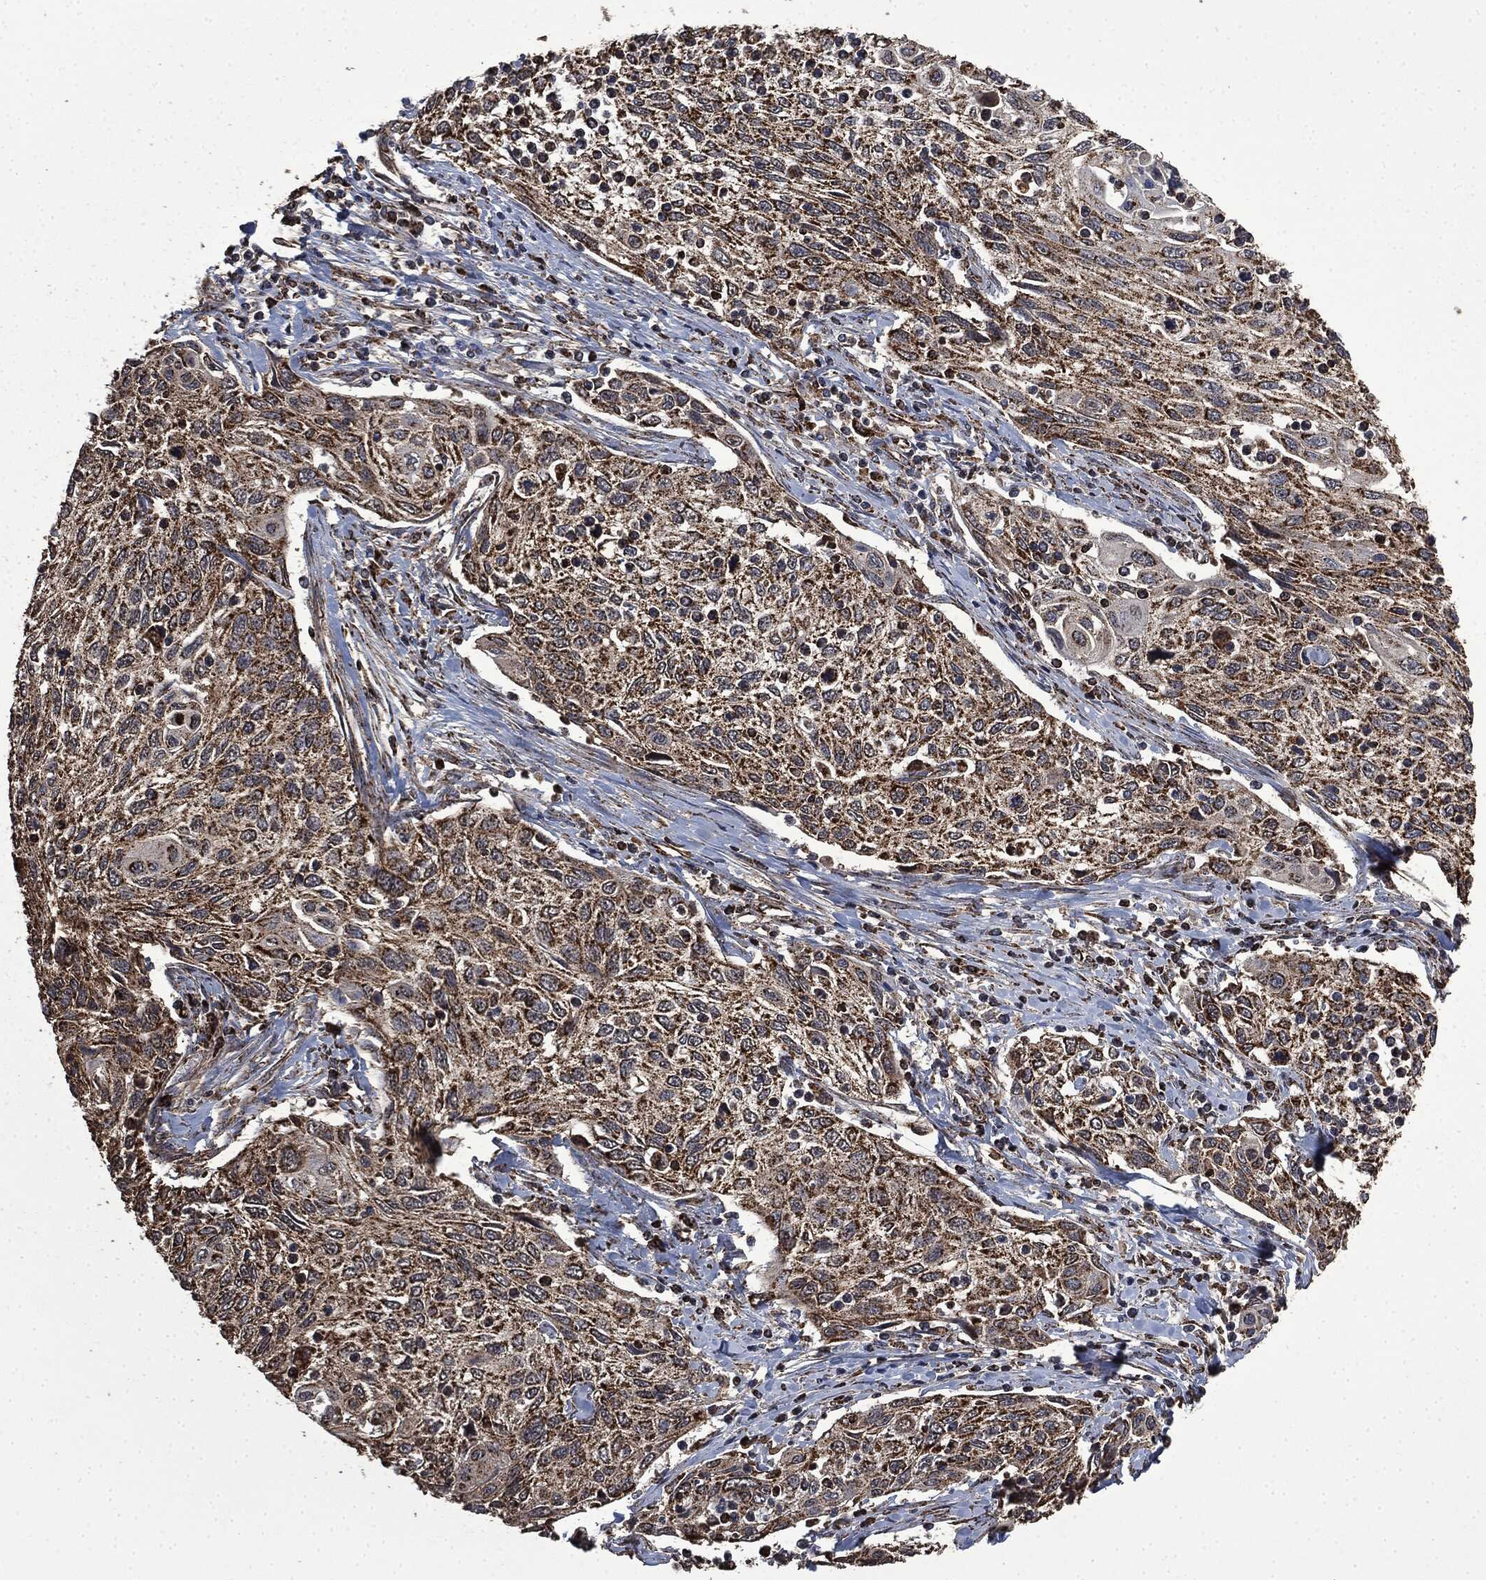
{"staining": {"intensity": "strong", "quantity": ">75%", "location": "cytoplasmic/membranous"}, "tissue": "cervical cancer", "cell_type": "Tumor cells", "image_type": "cancer", "snomed": [{"axis": "morphology", "description": "Squamous cell carcinoma, NOS"}, {"axis": "topography", "description": "Cervix"}], "caption": "Immunohistochemistry (IHC) micrograph of neoplastic tissue: cervical cancer (squamous cell carcinoma) stained using IHC reveals high levels of strong protein expression localized specifically in the cytoplasmic/membranous of tumor cells, appearing as a cytoplasmic/membranous brown color.", "gene": "LIG3", "patient": {"sex": "female", "age": 70}}